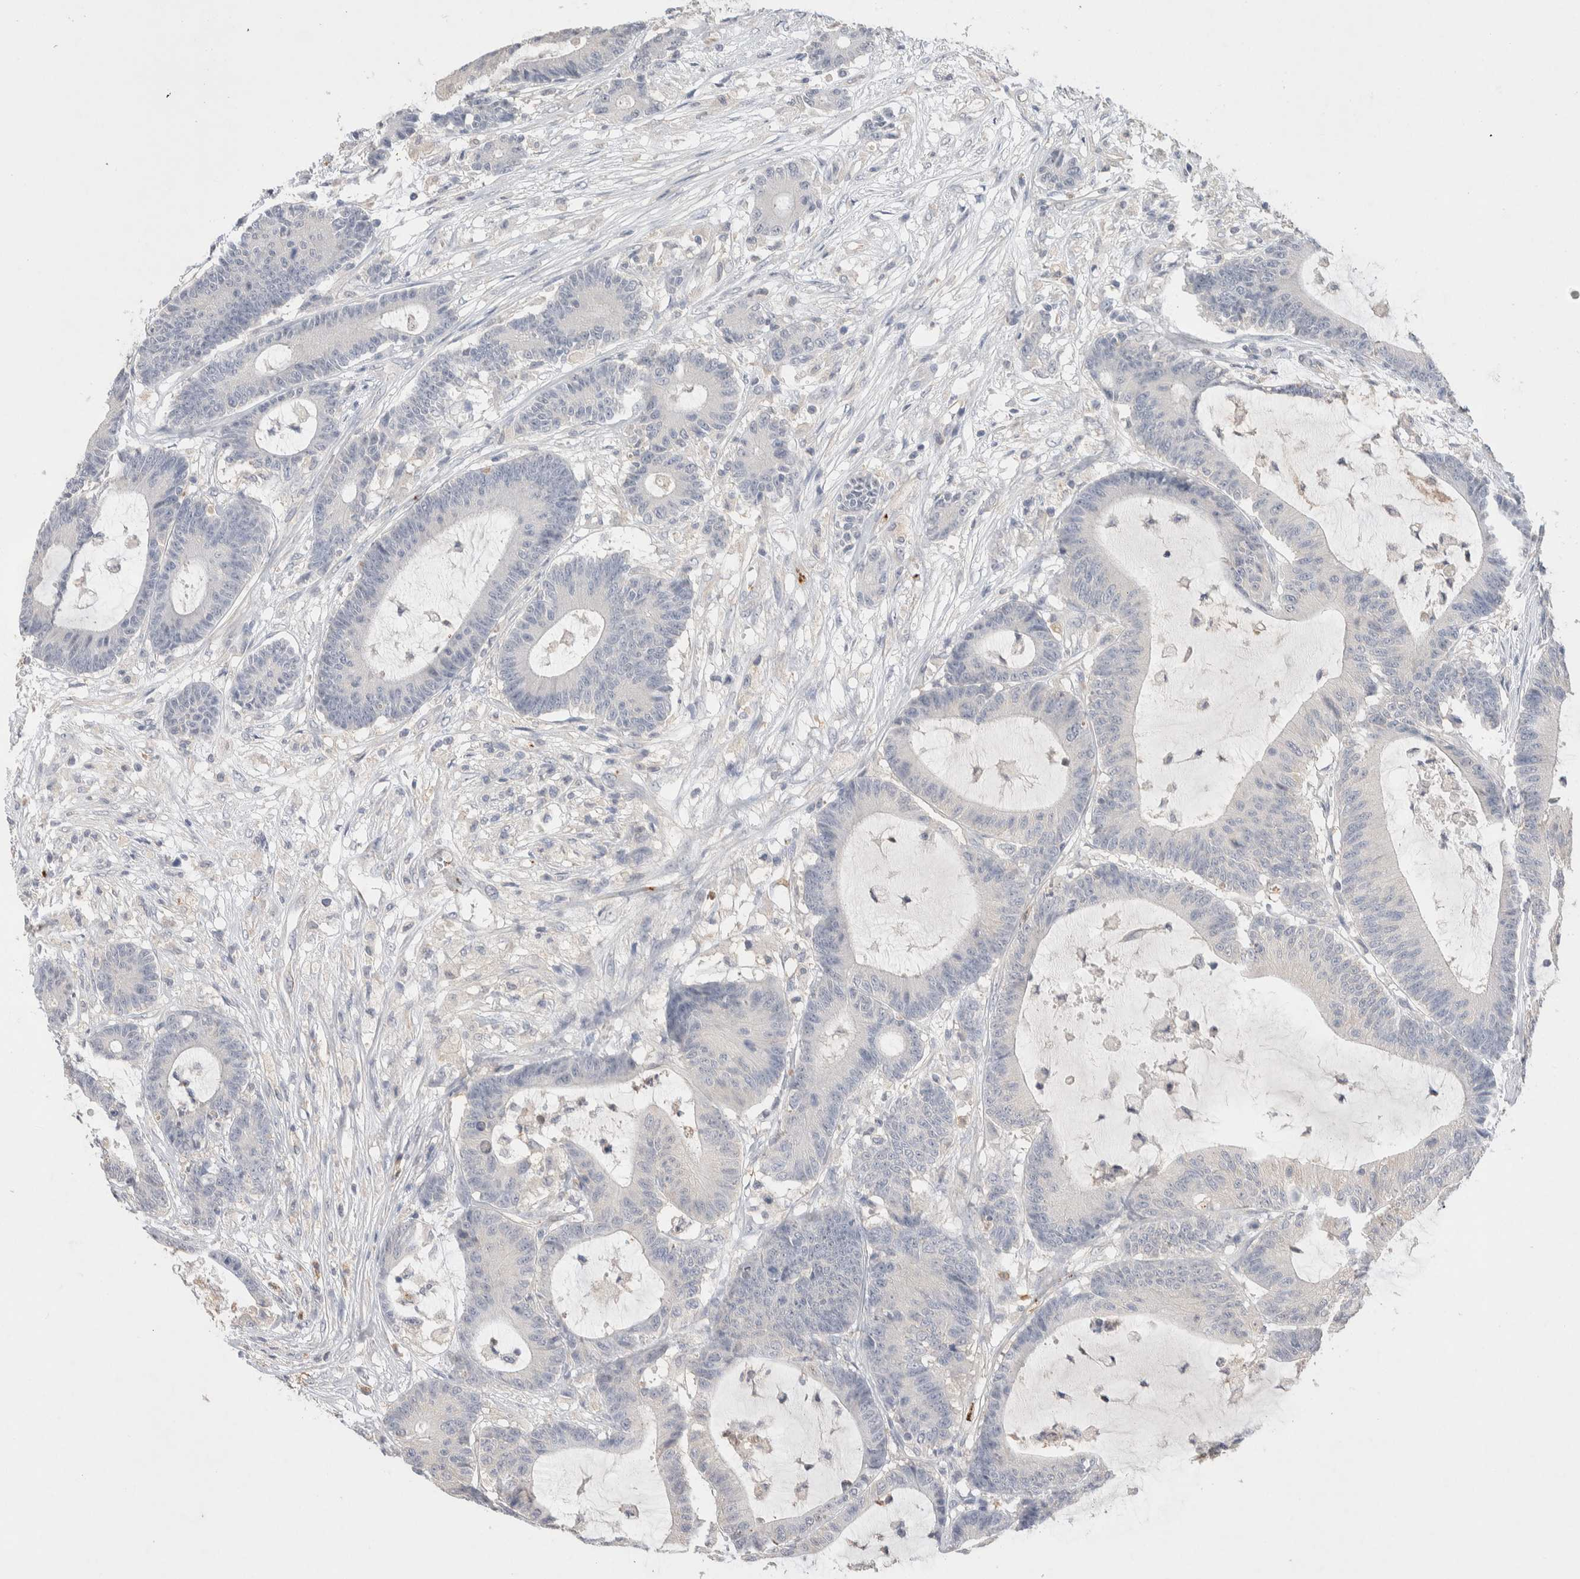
{"staining": {"intensity": "negative", "quantity": "none", "location": "none"}, "tissue": "colorectal cancer", "cell_type": "Tumor cells", "image_type": "cancer", "snomed": [{"axis": "morphology", "description": "Adenocarcinoma, NOS"}, {"axis": "topography", "description": "Colon"}], "caption": "This is an immunohistochemistry micrograph of human colorectal adenocarcinoma. There is no positivity in tumor cells.", "gene": "FFAR2", "patient": {"sex": "female", "age": 84}}